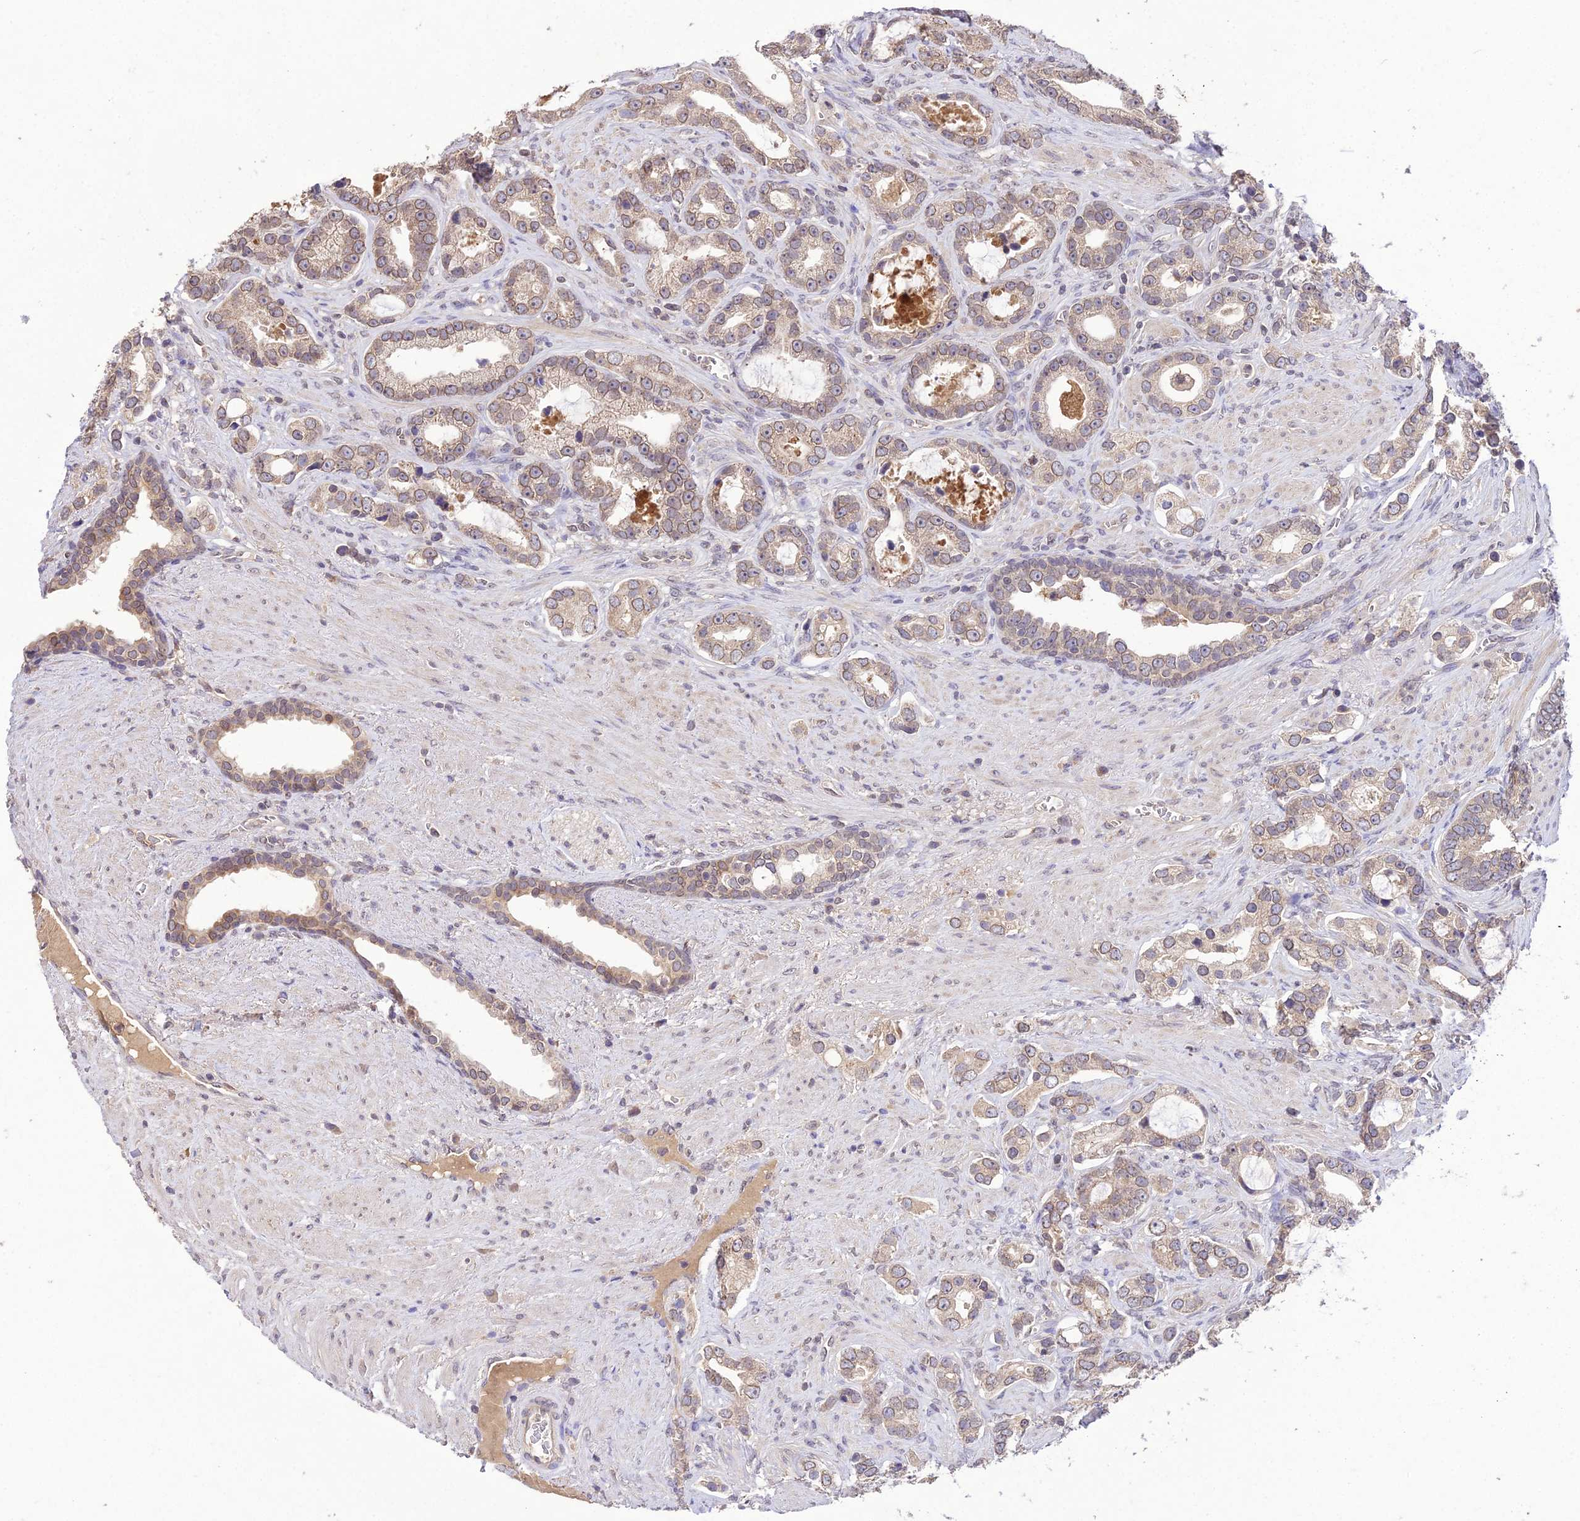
{"staining": {"intensity": "moderate", "quantity": ">75%", "location": "cytoplasmic/membranous,nuclear"}, "tissue": "prostate cancer", "cell_type": "Tumor cells", "image_type": "cancer", "snomed": [{"axis": "morphology", "description": "Adenocarcinoma, High grade"}, {"axis": "topography", "description": "Prostate"}], "caption": "Immunohistochemical staining of human prostate cancer (high-grade adenocarcinoma) demonstrates moderate cytoplasmic/membranous and nuclear protein positivity in about >75% of tumor cells.", "gene": "PGK1", "patient": {"sex": "male", "age": 67}}